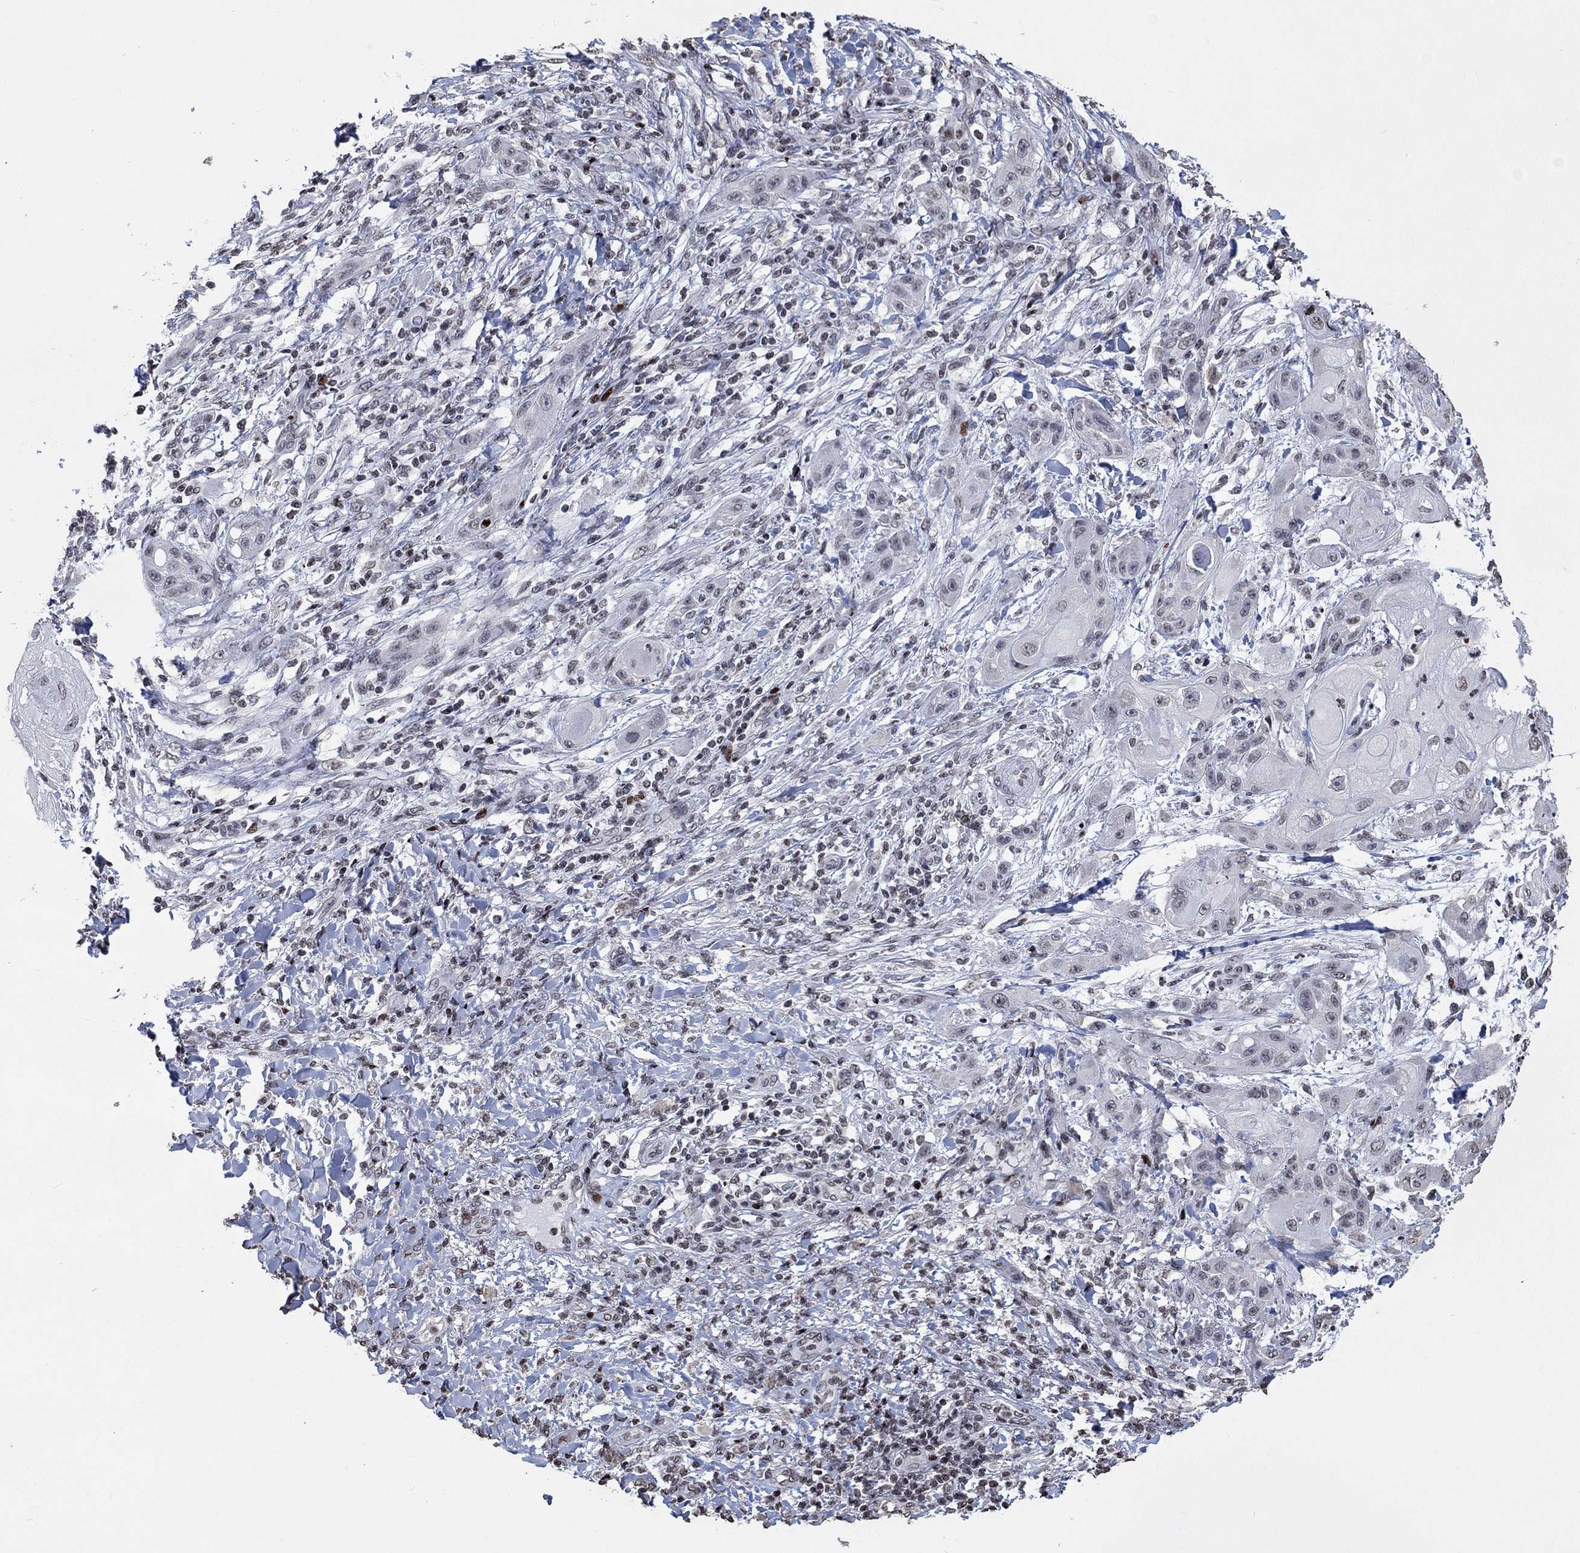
{"staining": {"intensity": "negative", "quantity": "none", "location": "none"}, "tissue": "skin cancer", "cell_type": "Tumor cells", "image_type": "cancer", "snomed": [{"axis": "morphology", "description": "Squamous cell carcinoma, NOS"}, {"axis": "topography", "description": "Skin"}], "caption": "This is a image of immunohistochemistry staining of skin squamous cell carcinoma, which shows no positivity in tumor cells. Brightfield microscopy of immunohistochemistry (IHC) stained with DAB (brown) and hematoxylin (blue), captured at high magnification.", "gene": "SRSF3", "patient": {"sex": "male", "age": 62}}